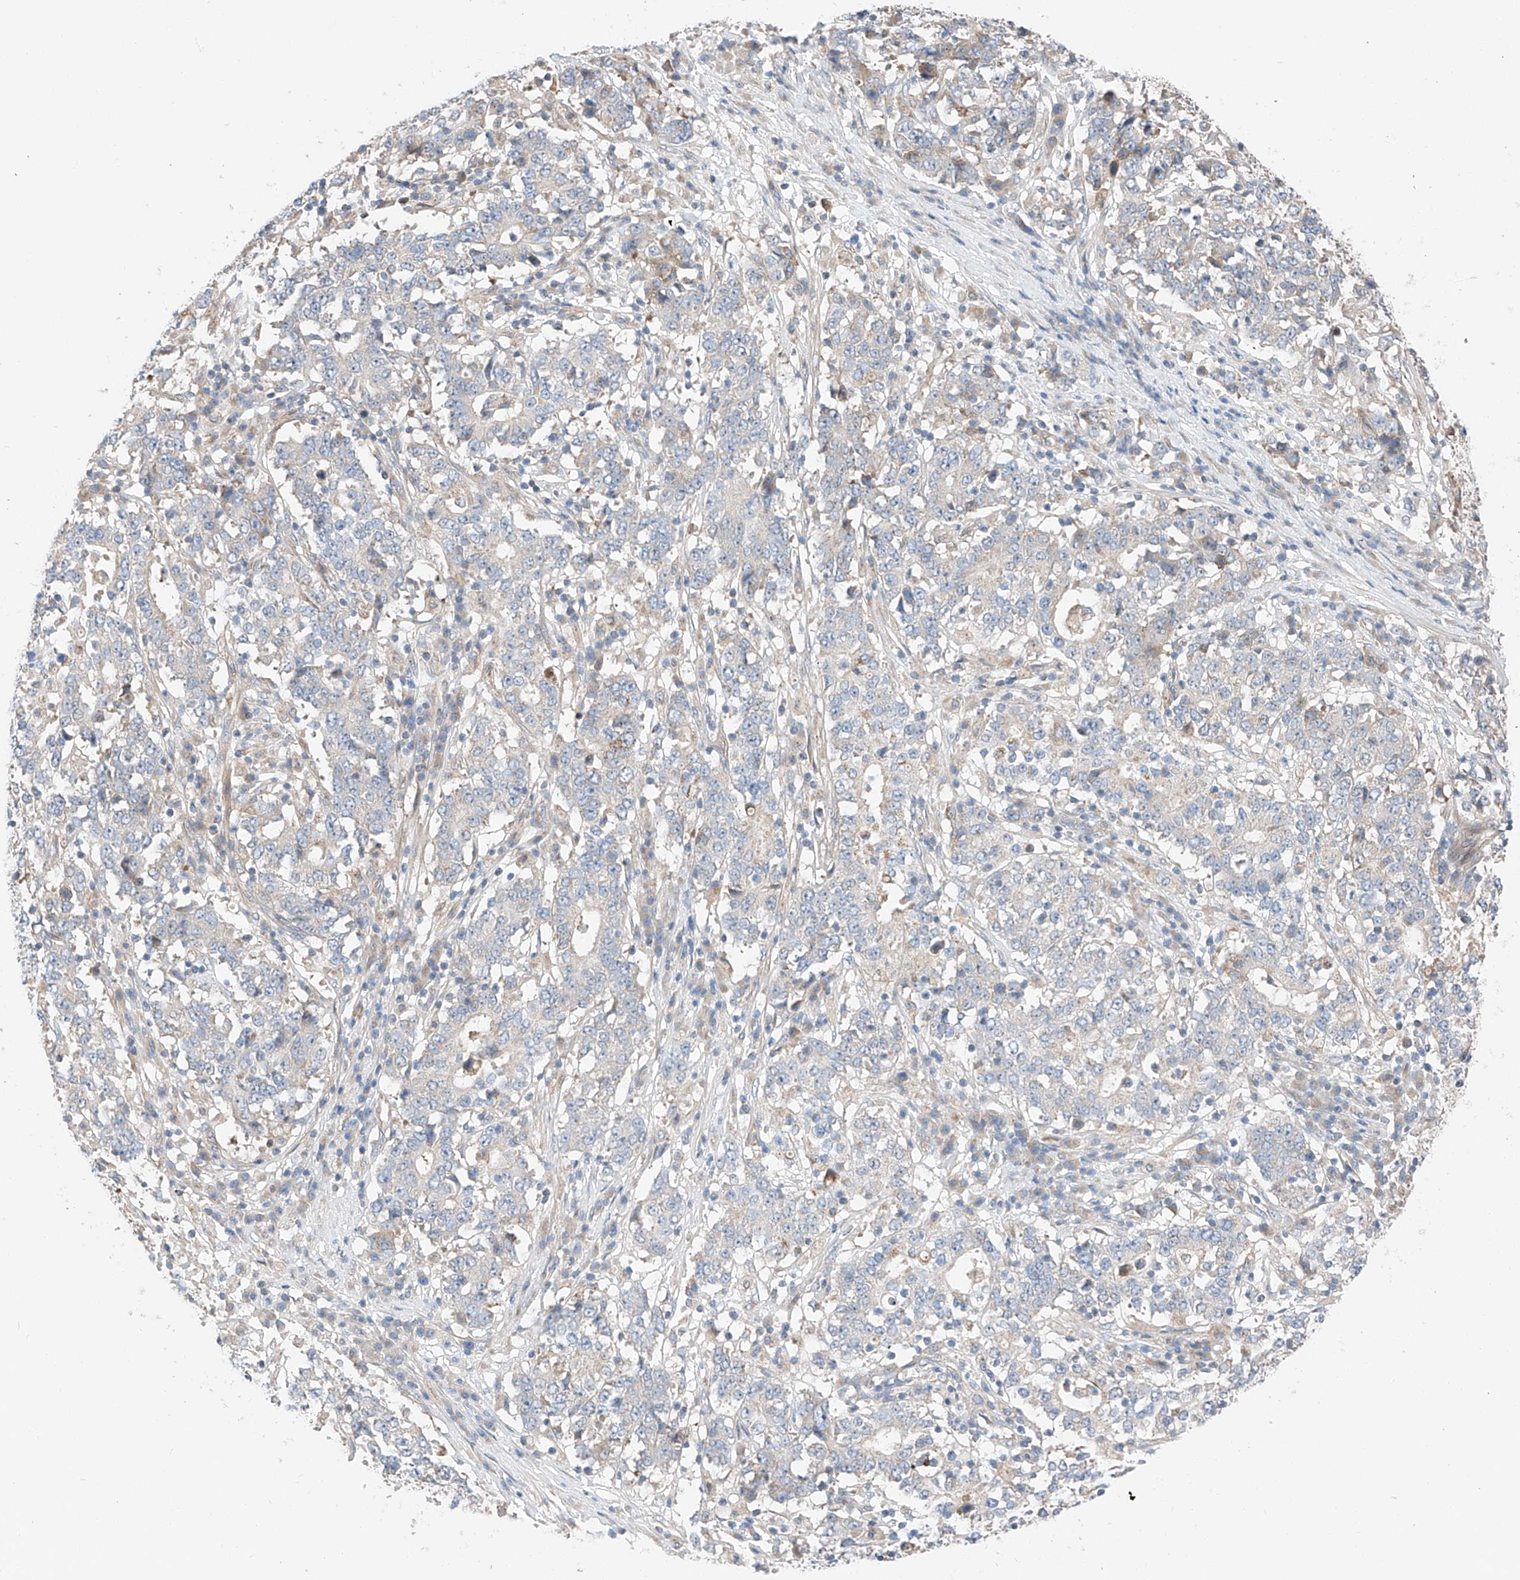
{"staining": {"intensity": "negative", "quantity": "none", "location": "none"}, "tissue": "stomach cancer", "cell_type": "Tumor cells", "image_type": "cancer", "snomed": [{"axis": "morphology", "description": "Adenocarcinoma, NOS"}, {"axis": "topography", "description": "Stomach"}], "caption": "Immunohistochemistry (IHC) image of human adenocarcinoma (stomach) stained for a protein (brown), which shows no staining in tumor cells. The staining was performed using DAB to visualize the protein expression in brown, while the nuclei were stained in blue with hematoxylin (Magnification: 20x).", "gene": "RUSC1", "patient": {"sex": "male", "age": 59}}